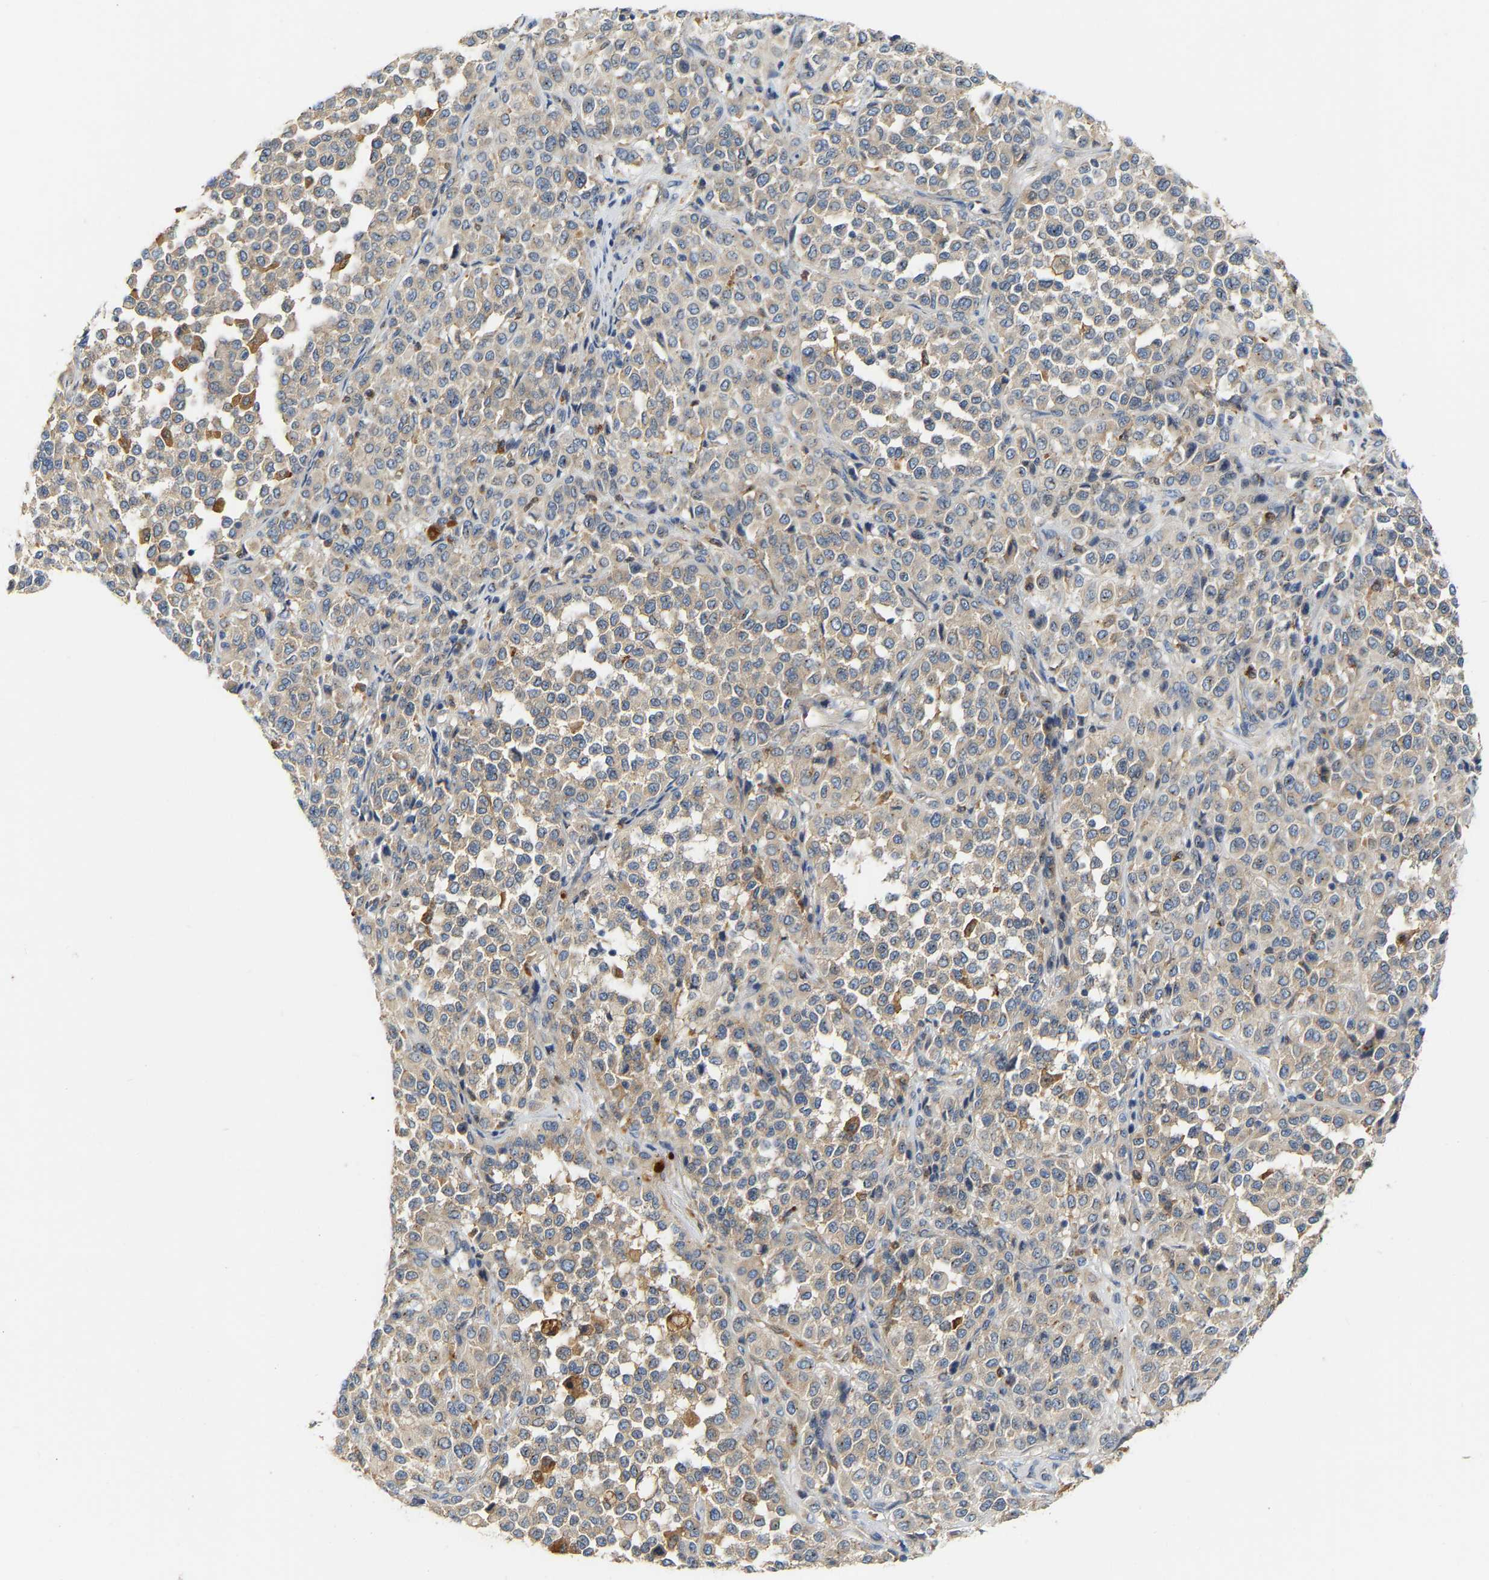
{"staining": {"intensity": "weak", "quantity": ">75%", "location": "cytoplasmic/membranous"}, "tissue": "melanoma", "cell_type": "Tumor cells", "image_type": "cancer", "snomed": [{"axis": "morphology", "description": "Malignant melanoma, Metastatic site"}, {"axis": "topography", "description": "Pancreas"}], "caption": "DAB immunohistochemical staining of human melanoma displays weak cytoplasmic/membranous protein expression in about >75% of tumor cells.", "gene": "PCNT", "patient": {"sex": "female", "age": 30}}